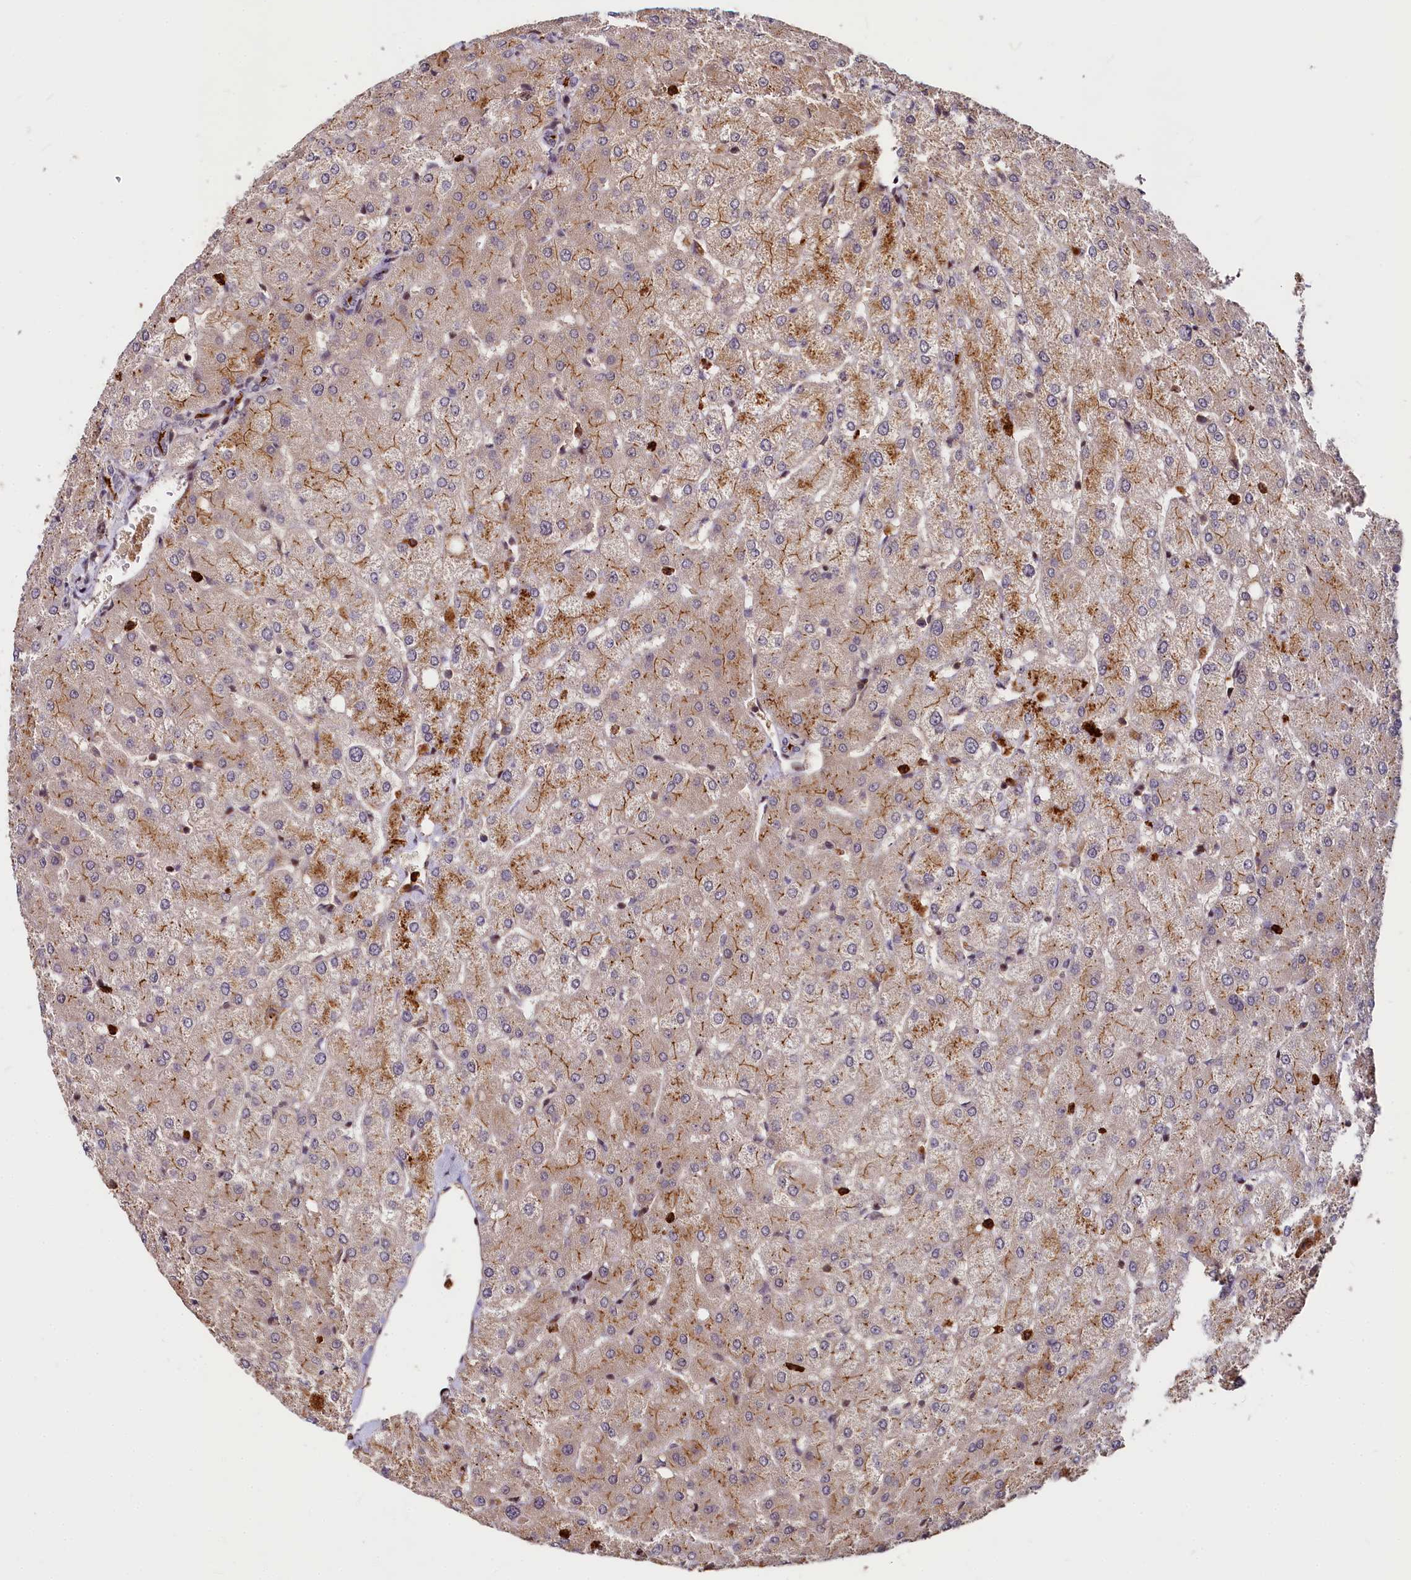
{"staining": {"intensity": "moderate", "quantity": "25%-75%", "location": "cytoplasmic/membranous"}, "tissue": "liver", "cell_type": "Cholangiocytes", "image_type": "normal", "snomed": [{"axis": "morphology", "description": "Normal tissue, NOS"}, {"axis": "topography", "description": "Liver"}], "caption": "This is an image of immunohistochemistry (IHC) staining of unremarkable liver, which shows moderate staining in the cytoplasmic/membranous of cholangiocytes.", "gene": "ATG101", "patient": {"sex": "female", "age": 54}}